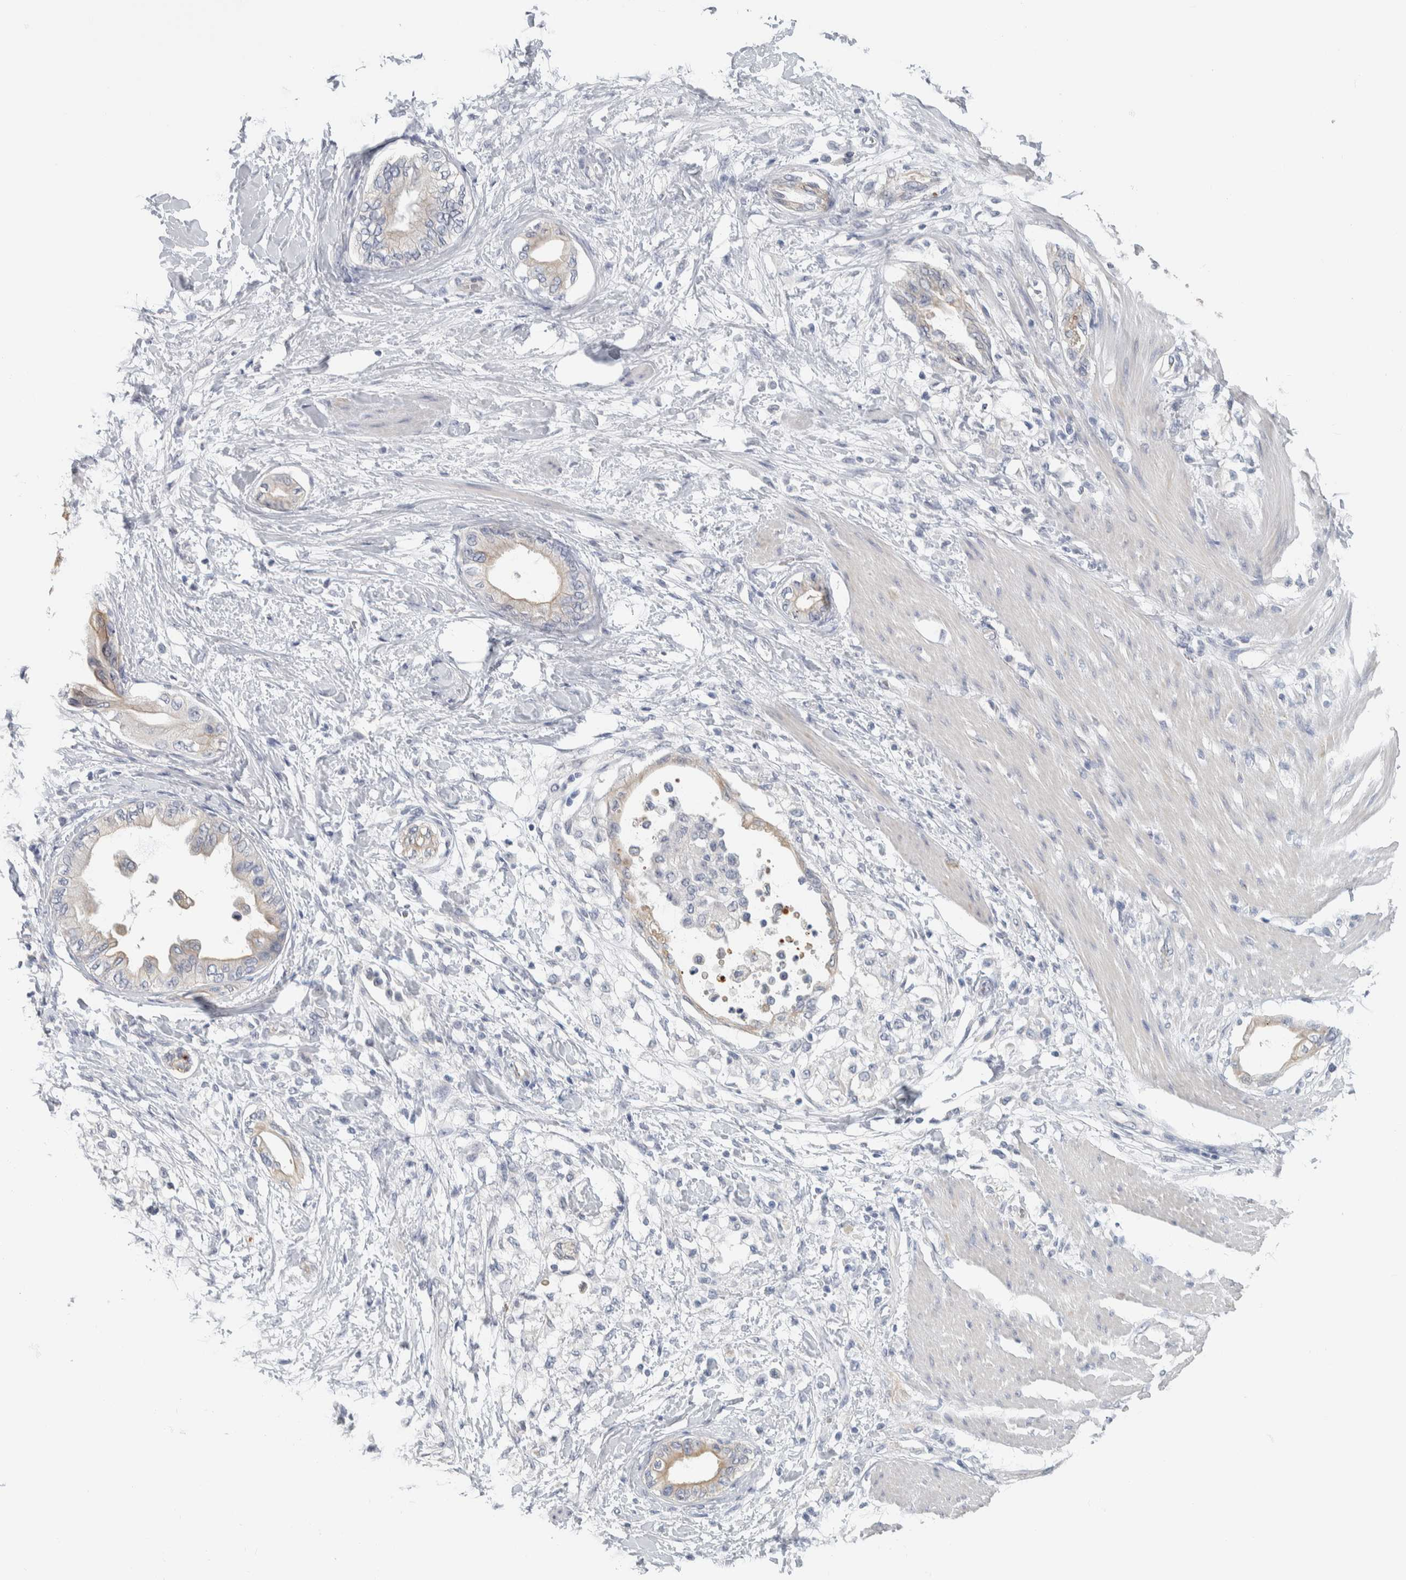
{"staining": {"intensity": "weak", "quantity": "<25%", "location": "cytoplasmic/membranous"}, "tissue": "pancreatic cancer", "cell_type": "Tumor cells", "image_type": "cancer", "snomed": [{"axis": "morphology", "description": "Normal tissue, NOS"}, {"axis": "morphology", "description": "Adenocarcinoma, NOS"}, {"axis": "topography", "description": "Pancreas"}, {"axis": "topography", "description": "Duodenum"}], "caption": "High power microscopy histopathology image of an IHC histopathology image of adenocarcinoma (pancreatic), revealing no significant positivity in tumor cells. (DAB IHC, high magnification).", "gene": "NEFM", "patient": {"sex": "female", "age": 60}}